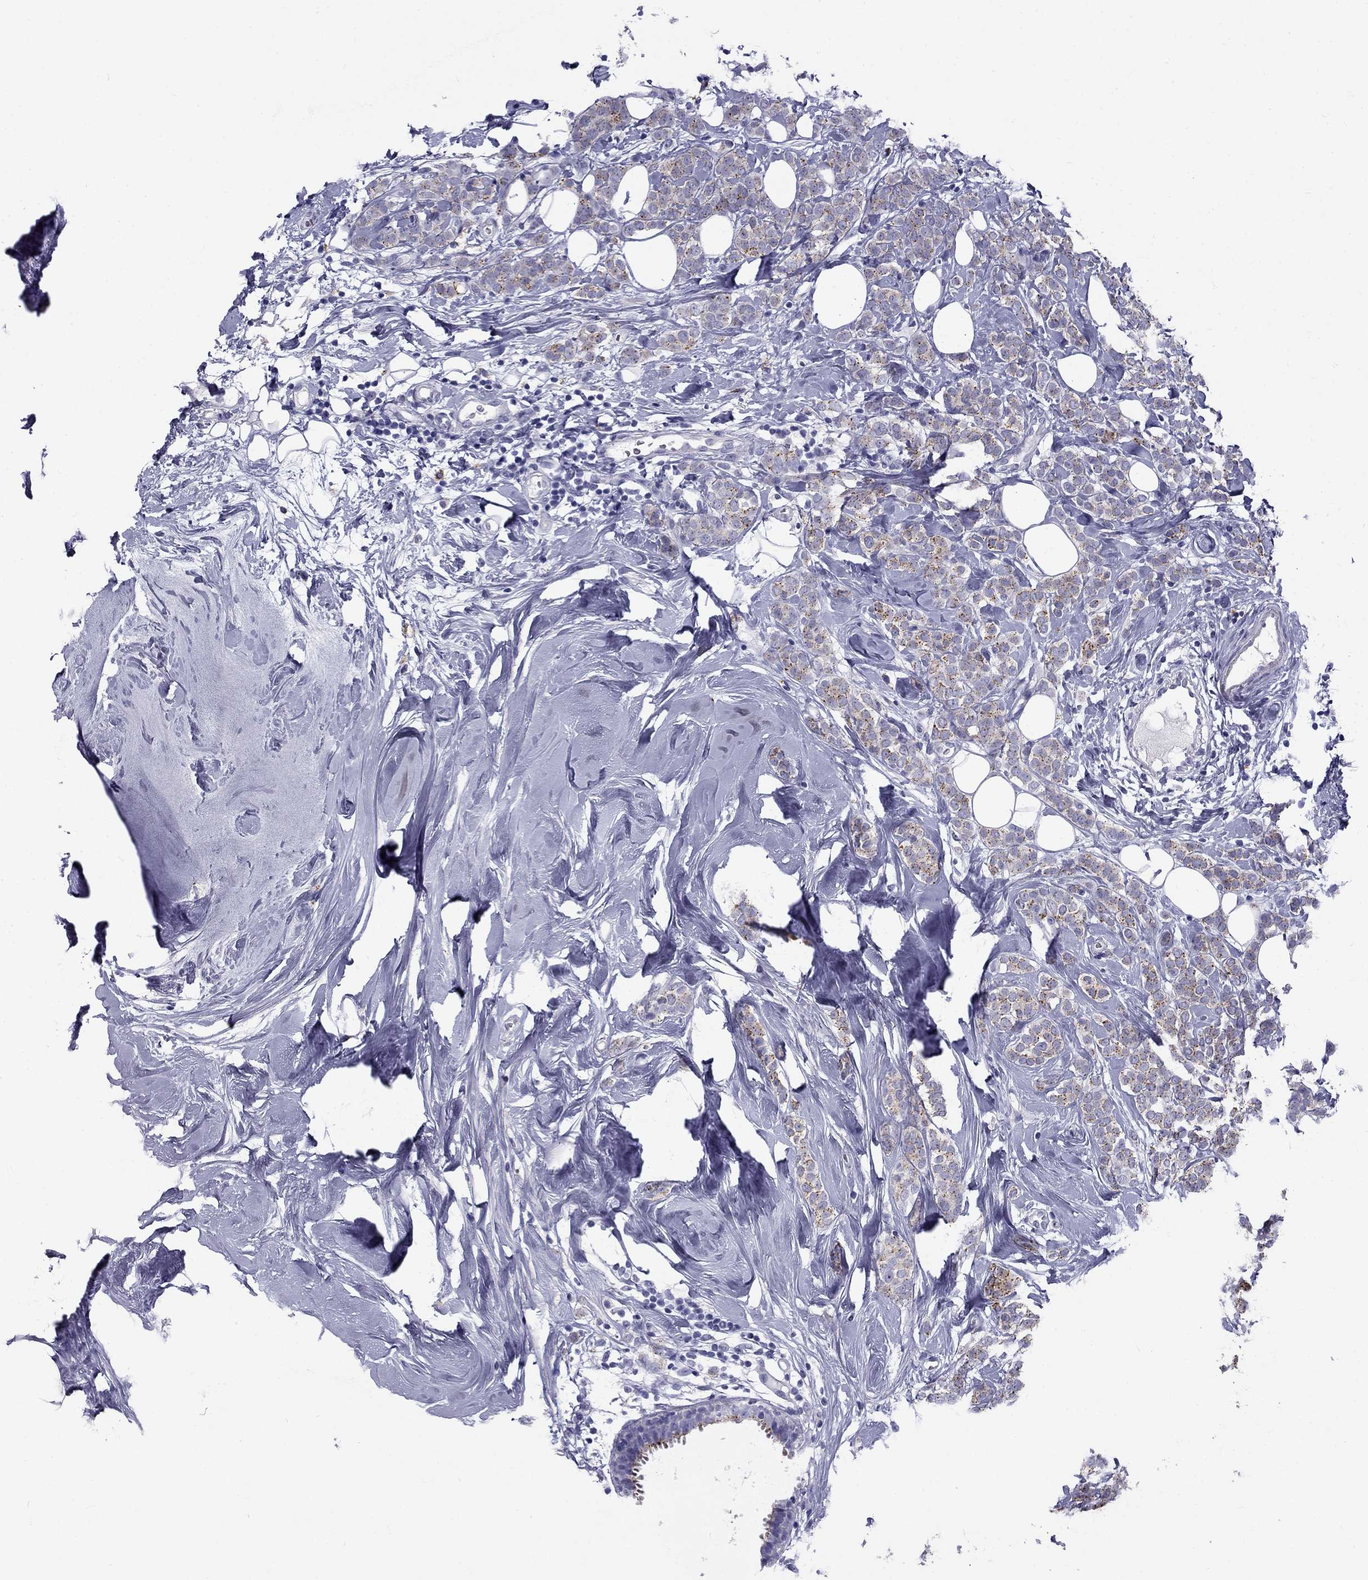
{"staining": {"intensity": "moderate", "quantity": ">75%", "location": "cytoplasmic/membranous"}, "tissue": "breast cancer", "cell_type": "Tumor cells", "image_type": "cancer", "snomed": [{"axis": "morphology", "description": "Lobular carcinoma"}, {"axis": "topography", "description": "Breast"}], "caption": "Tumor cells show medium levels of moderate cytoplasmic/membranous staining in approximately >75% of cells in breast cancer. (Stains: DAB (3,3'-diaminobenzidine) in brown, nuclei in blue, Microscopy: brightfield microscopy at high magnification).", "gene": "CLPSL2", "patient": {"sex": "female", "age": 49}}